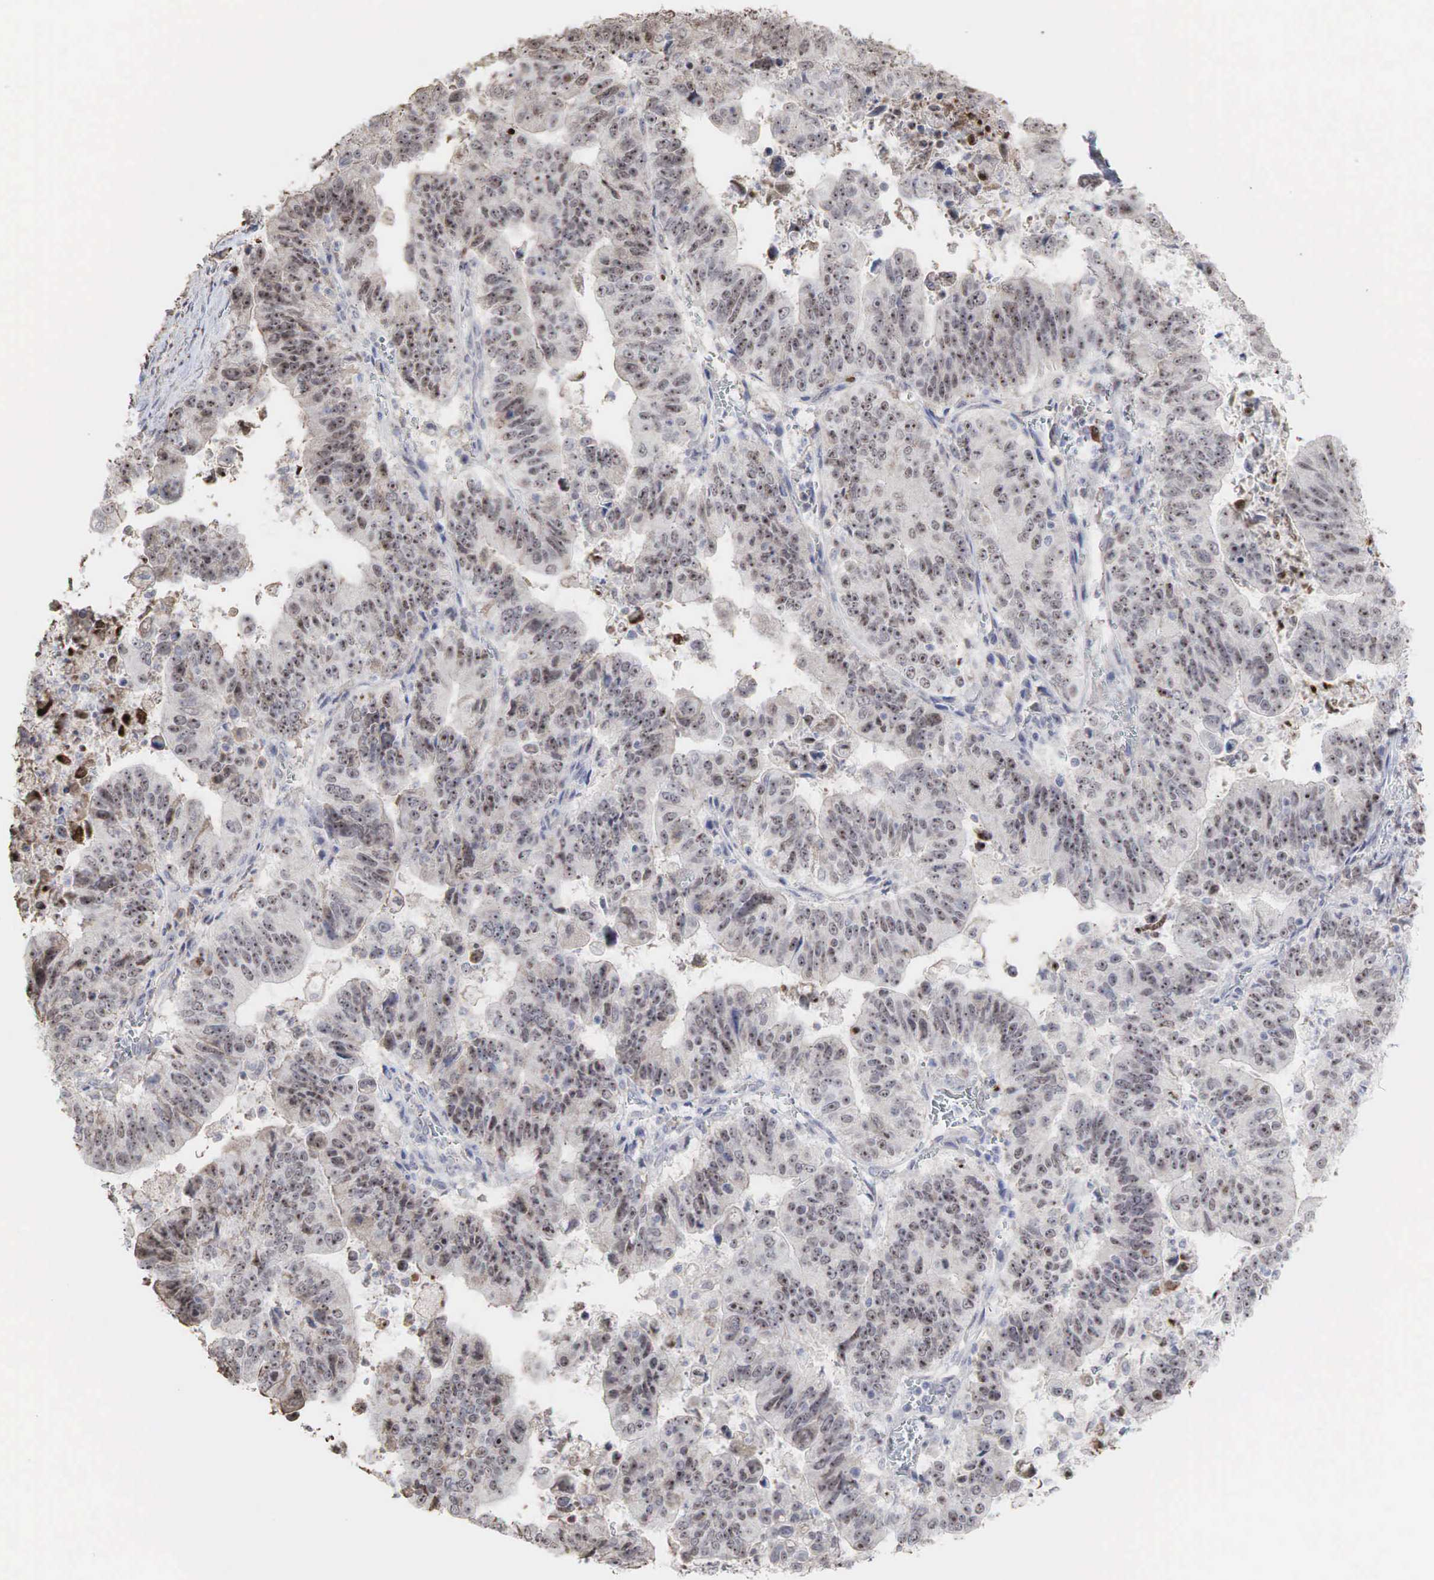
{"staining": {"intensity": "moderate", "quantity": ">75%", "location": "cytoplasmic/membranous,nuclear"}, "tissue": "stomach cancer", "cell_type": "Tumor cells", "image_type": "cancer", "snomed": [{"axis": "morphology", "description": "Adenocarcinoma, NOS"}, {"axis": "topography", "description": "Stomach, upper"}], "caption": "This is a histology image of immunohistochemistry (IHC) staining of adenocarcinoma (stomach), which shows moderate staining in the cytoplasmic/membranous and nuclear of tumor cells.", "gene": "DKC1", "patient": {"sex": "female", "age": 50}}